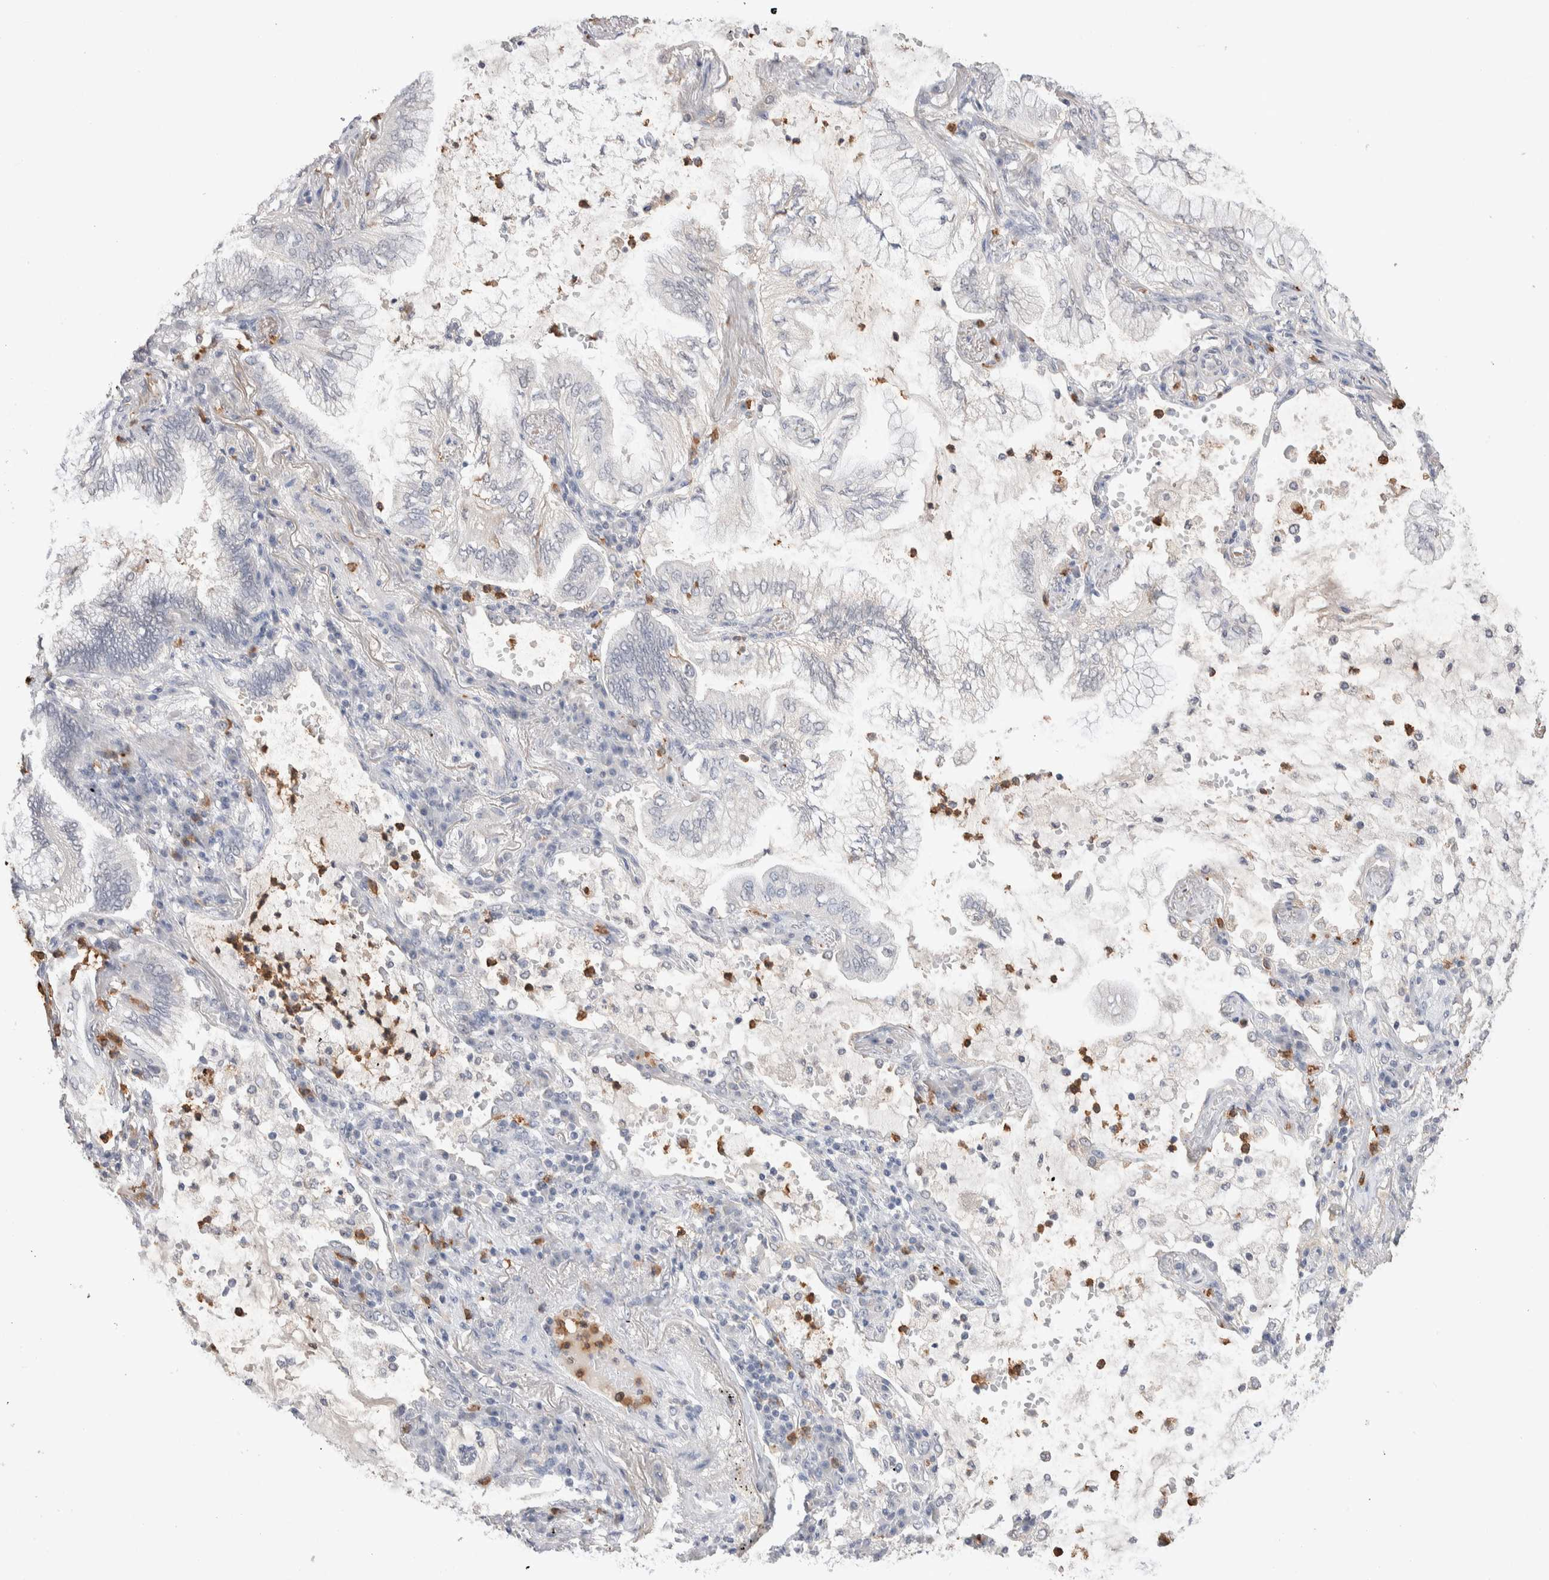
{"staining": {"intensity": "negative", "quantity": "none", "location": "none"}, "tissue": "lung cancer", "cell_type": "Tumor cells", "image_type": "cancer", "snomed": [{"axis": "morphology", "description": "Adenocarcinoma, NOS"}, {"axis": "topography", "description": "Lung"}], "caption": "Immunohistochemistry photomicrograph of neoplastic tissue: lung cancer stained with DAB demonstrates no significant protein positivity in tumor cells.", "gene": "FFAR2", "patient": {"sex": "female", "age": 70}}